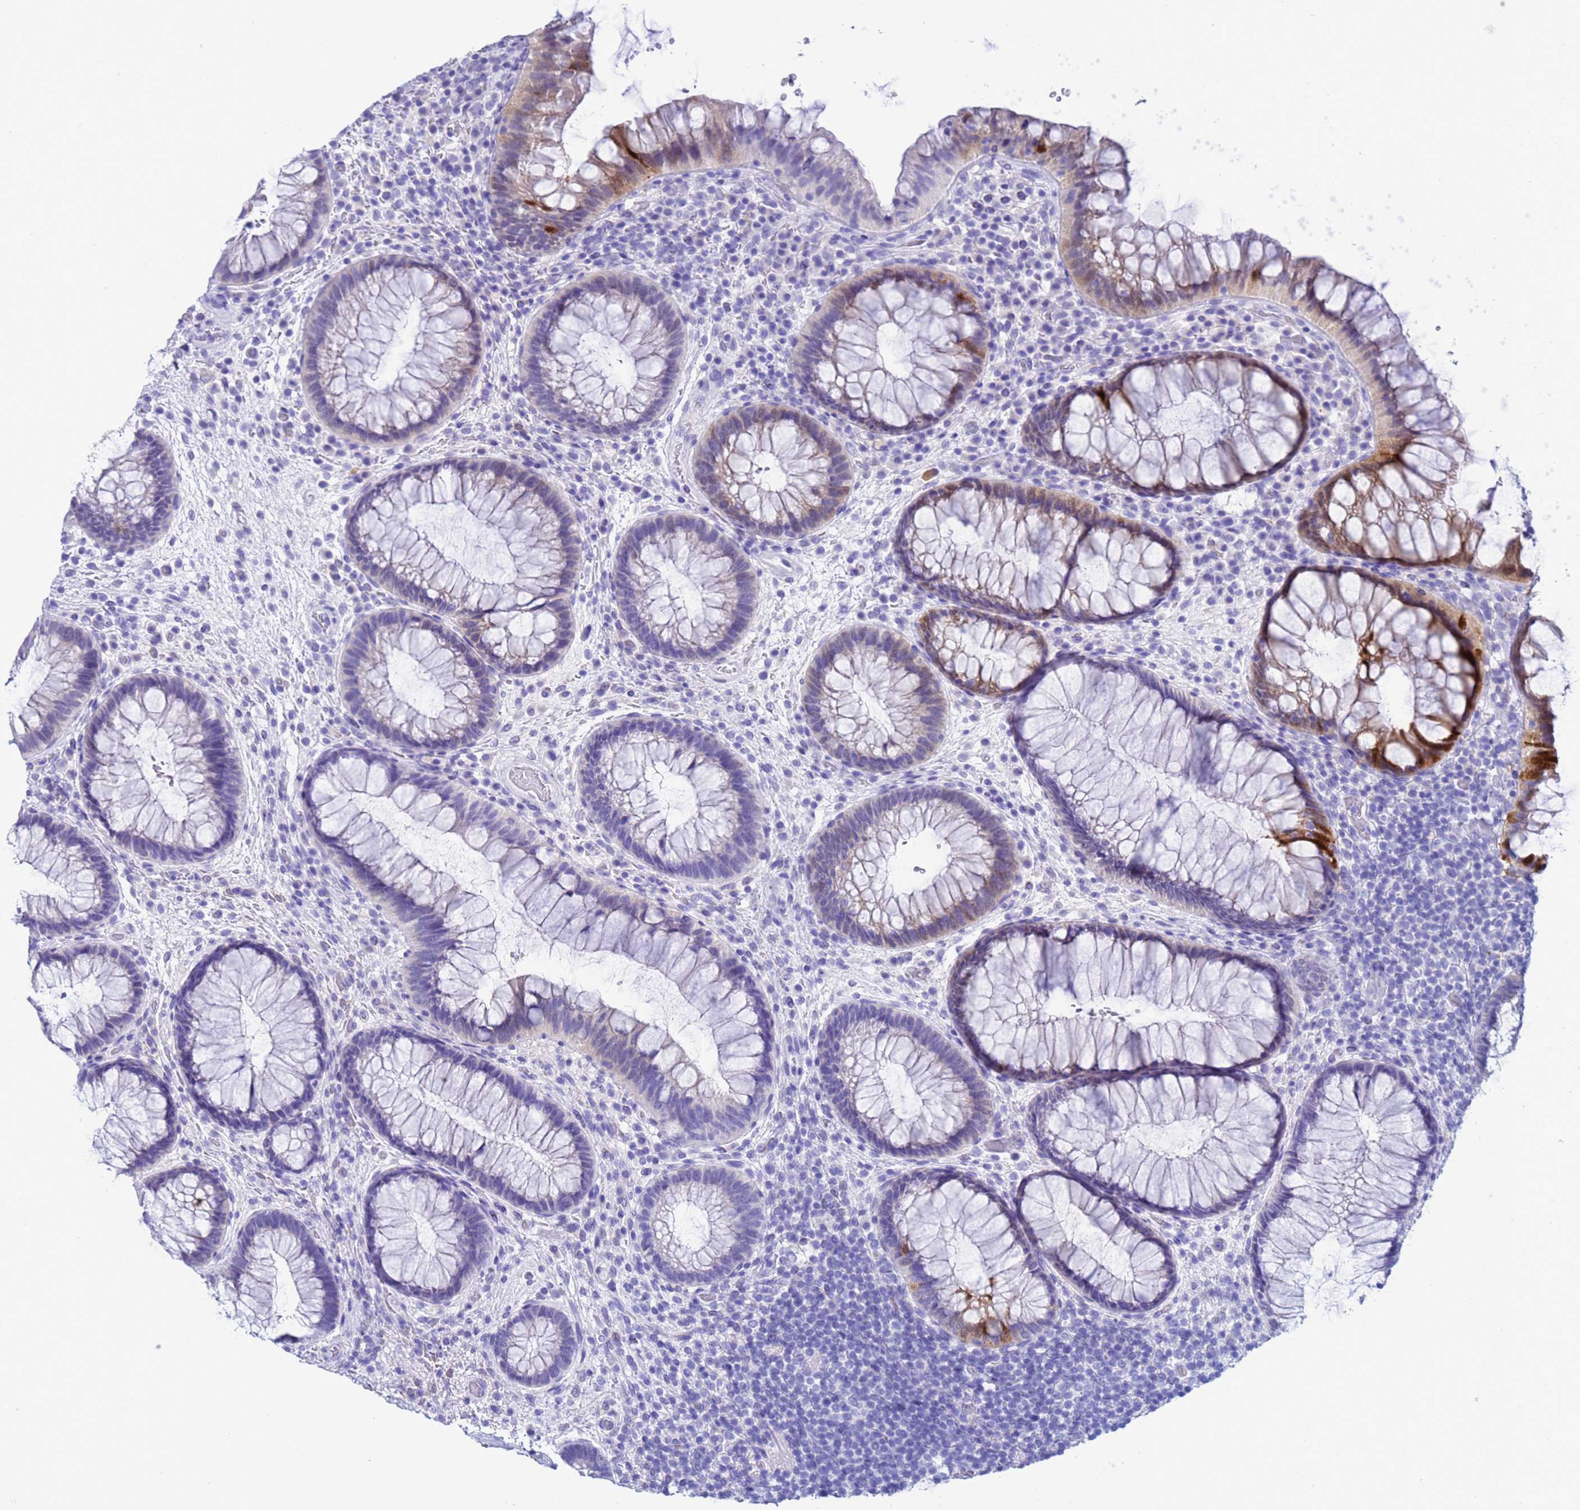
{"staining": {"intensity": "moderate", "quantity": "<25%", "location": "cytoplasmic/membranous,nuclear"}, "tissue": "rectum", "cell_type": "Glandular cells", "image_type": "normal", "snomed": [{"axis": "morphology", "description": "Normal tissue, NOS"}, {"axis": "topography", "description": "Rectum"}], "caption": "This micrograph exhibits immunohistochemistry (IHC) staining of normal human rectum, with low moderate cytoplasmic/membranous,nuclear expression in approximately <25% of glandular cells.", "gene": "AKR1C2", "patient": {"sex": "male", "age": 51}}